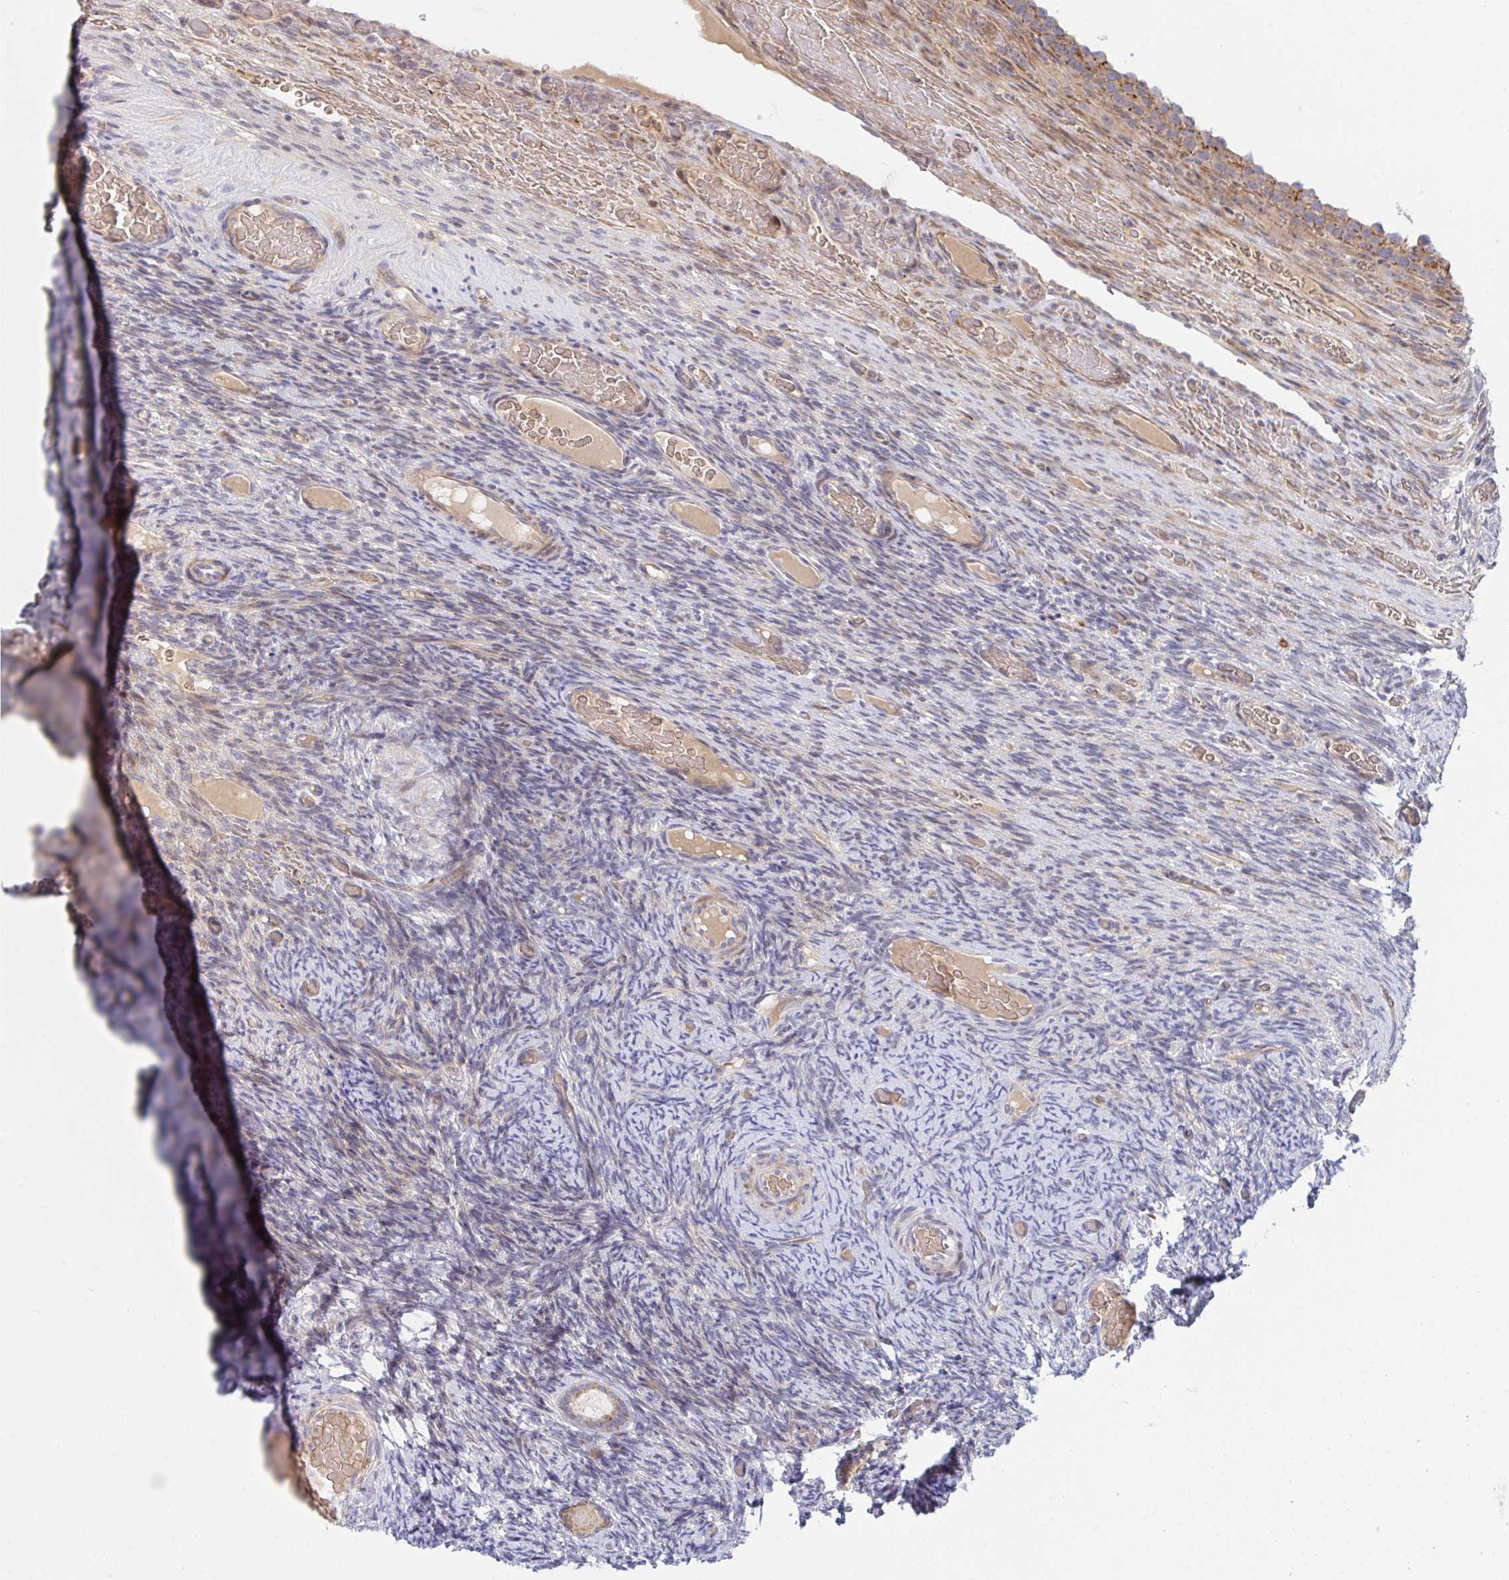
{"staining": {"intensity": "weak", "quantity": ">75%", "location": "cytoplasmic/membranous"}, "tissue": "ovary", "cell_type": "Follicle cells", "image_type": "normal", "snomed": [{"axis": "morphology", "description": "Normal tissue, NOS"}, {"axis": "topography", "description": "Ovary"}], "caption": "Weak cytoplasmic/membranous positivity is present in approximately >75% of follicle cells in normal ovary. (brown staining indicates protein expression, while blue staining denotes nuclei).", "gene": "TNFSF4", "patient": {"sex": "female", "age": 34}}